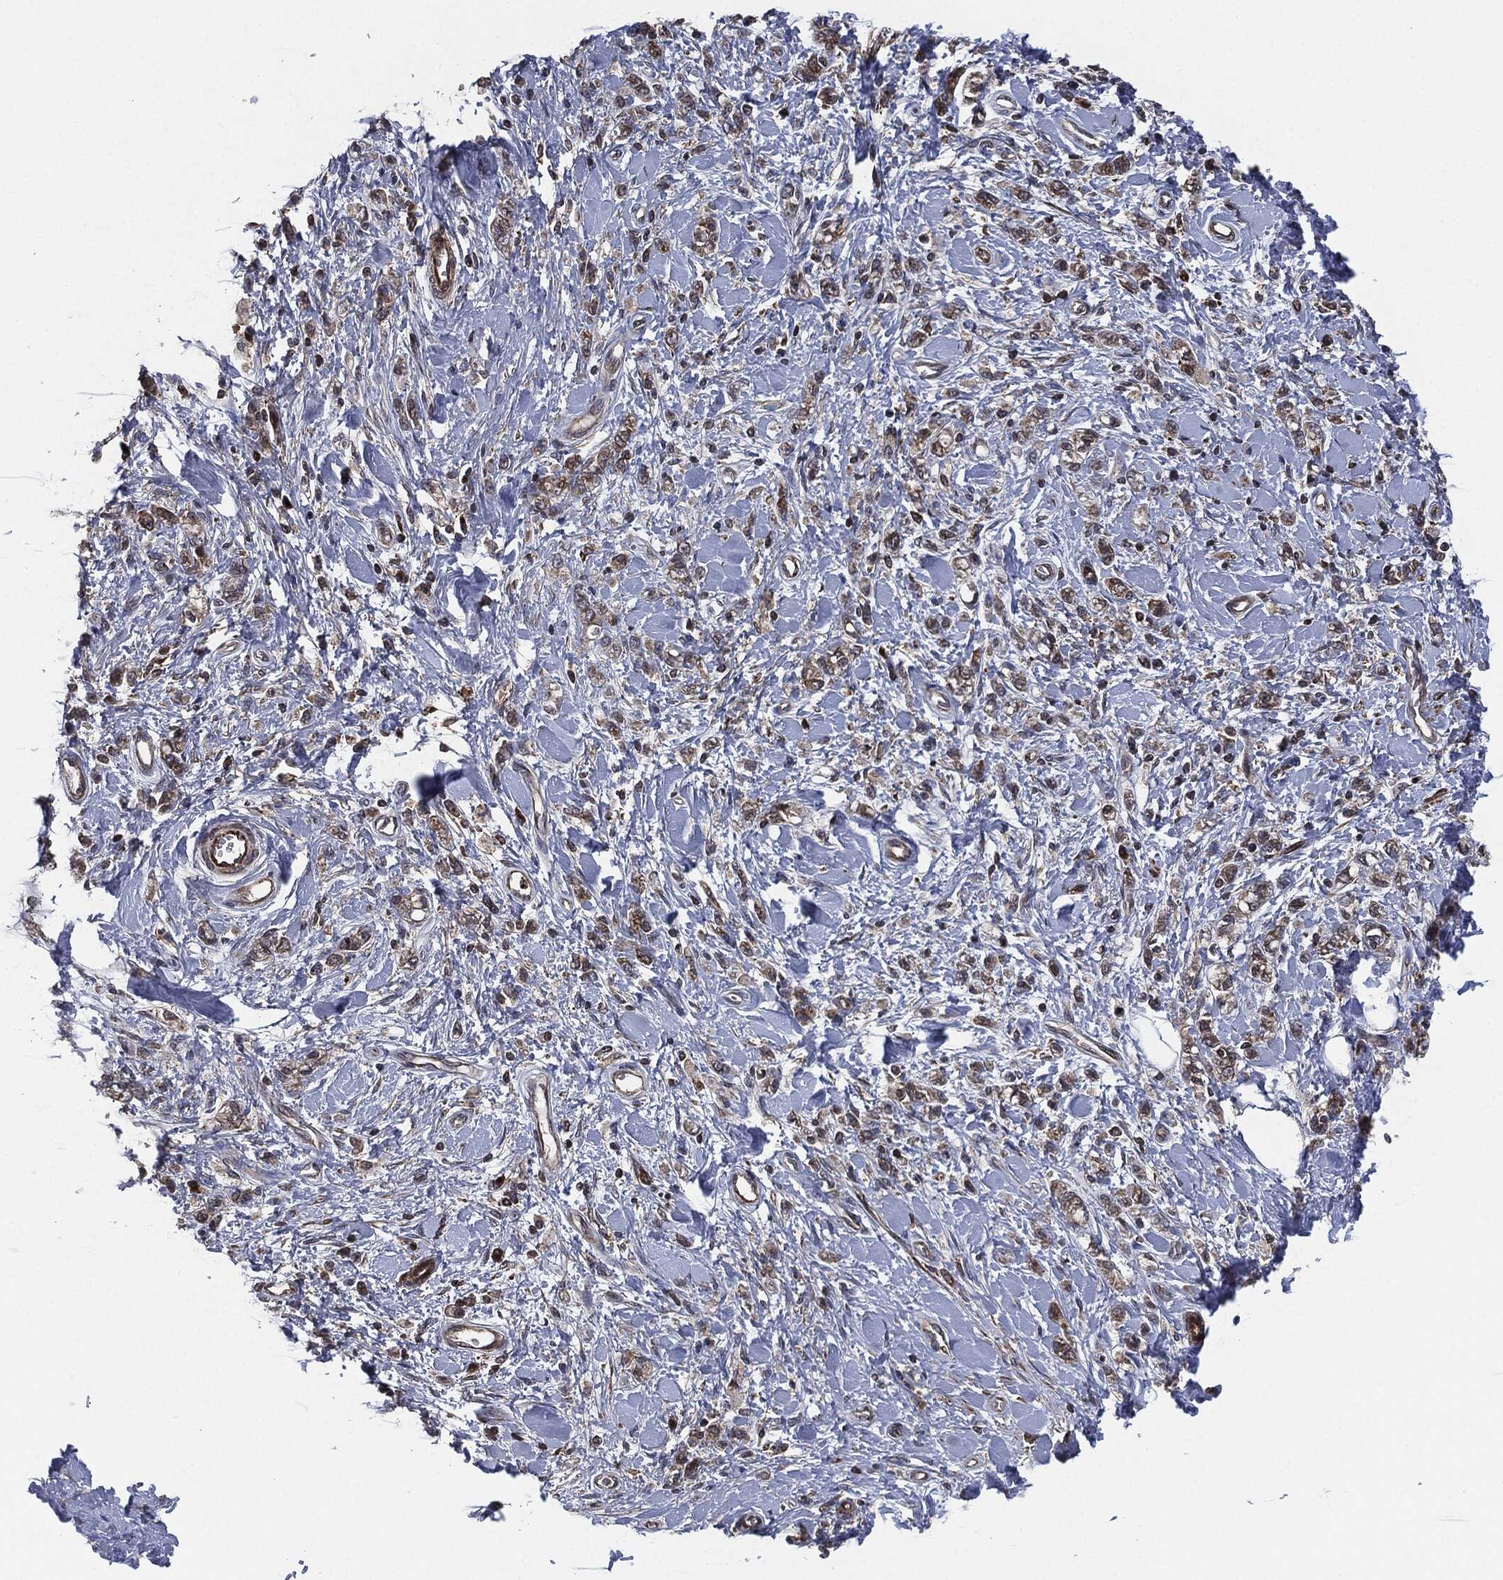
{"staining": {"intensity": "weak", "quantity": "25%-75%", "location": "cytoplasmic/membranous"}, "tissue": "stomach cancer", "cell_type": "Tumor cells", "image_type": "cancer", "snomed": [{"axis": "morphology", "description": "Adenocarcinoma, NOS"}, {"axis": "topography", "description": "Stomach"}], "caption": "Immunohistochemistry of stomach cancer (adenocarcinoma) displays low levels of weak cytoplasmic/membranous expression in approximately 25%-75% of tumor cells.", "gene": "UBR1", "patient": {"sex": "male", "age": 77}}